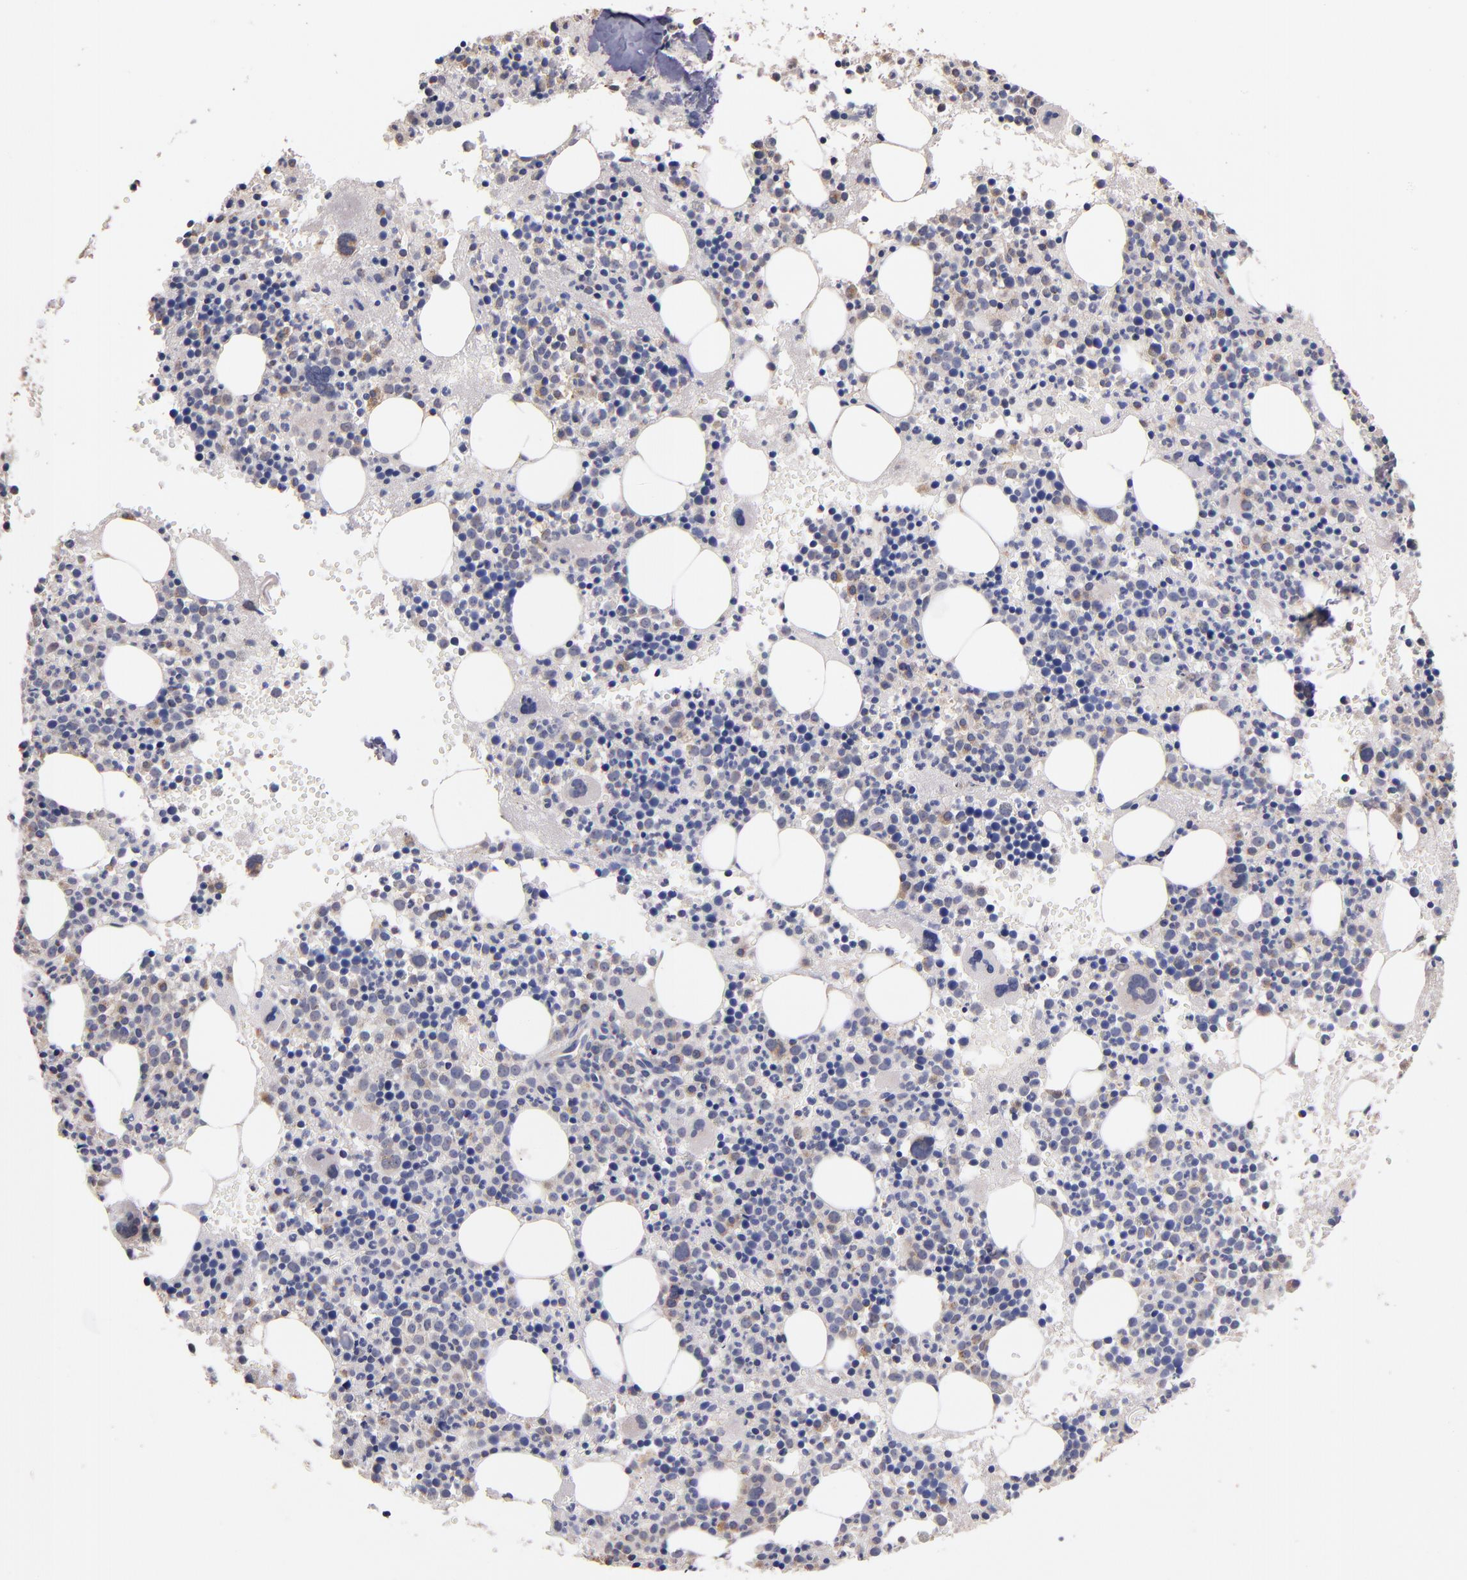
{"staining": {"intensity": "moderate", "quantity": "<25%", "location": "cytoplasmic/membranous"}, "tissue": "bone marrow", "cell_type": "Hematopoietic cells", "image_type": "normal", "snomed": [{"axis": "morphology", "description": "Normal tissue, NOS"}, {"axis": "topography", "description": "Bone marrow"}], "caption": "Immunohistochemical staining of benign human bone marrow reveals low levels of moderate cytoplasmic/membranous staining in approximately <25% of hematopoietic cells. (Stains: DAB in brown, nuclei in blue, Microscopy: brightfield microscopy at high magnification).", "gene": "DIABLO", "patient": {"sex": "male", "age": 34}}